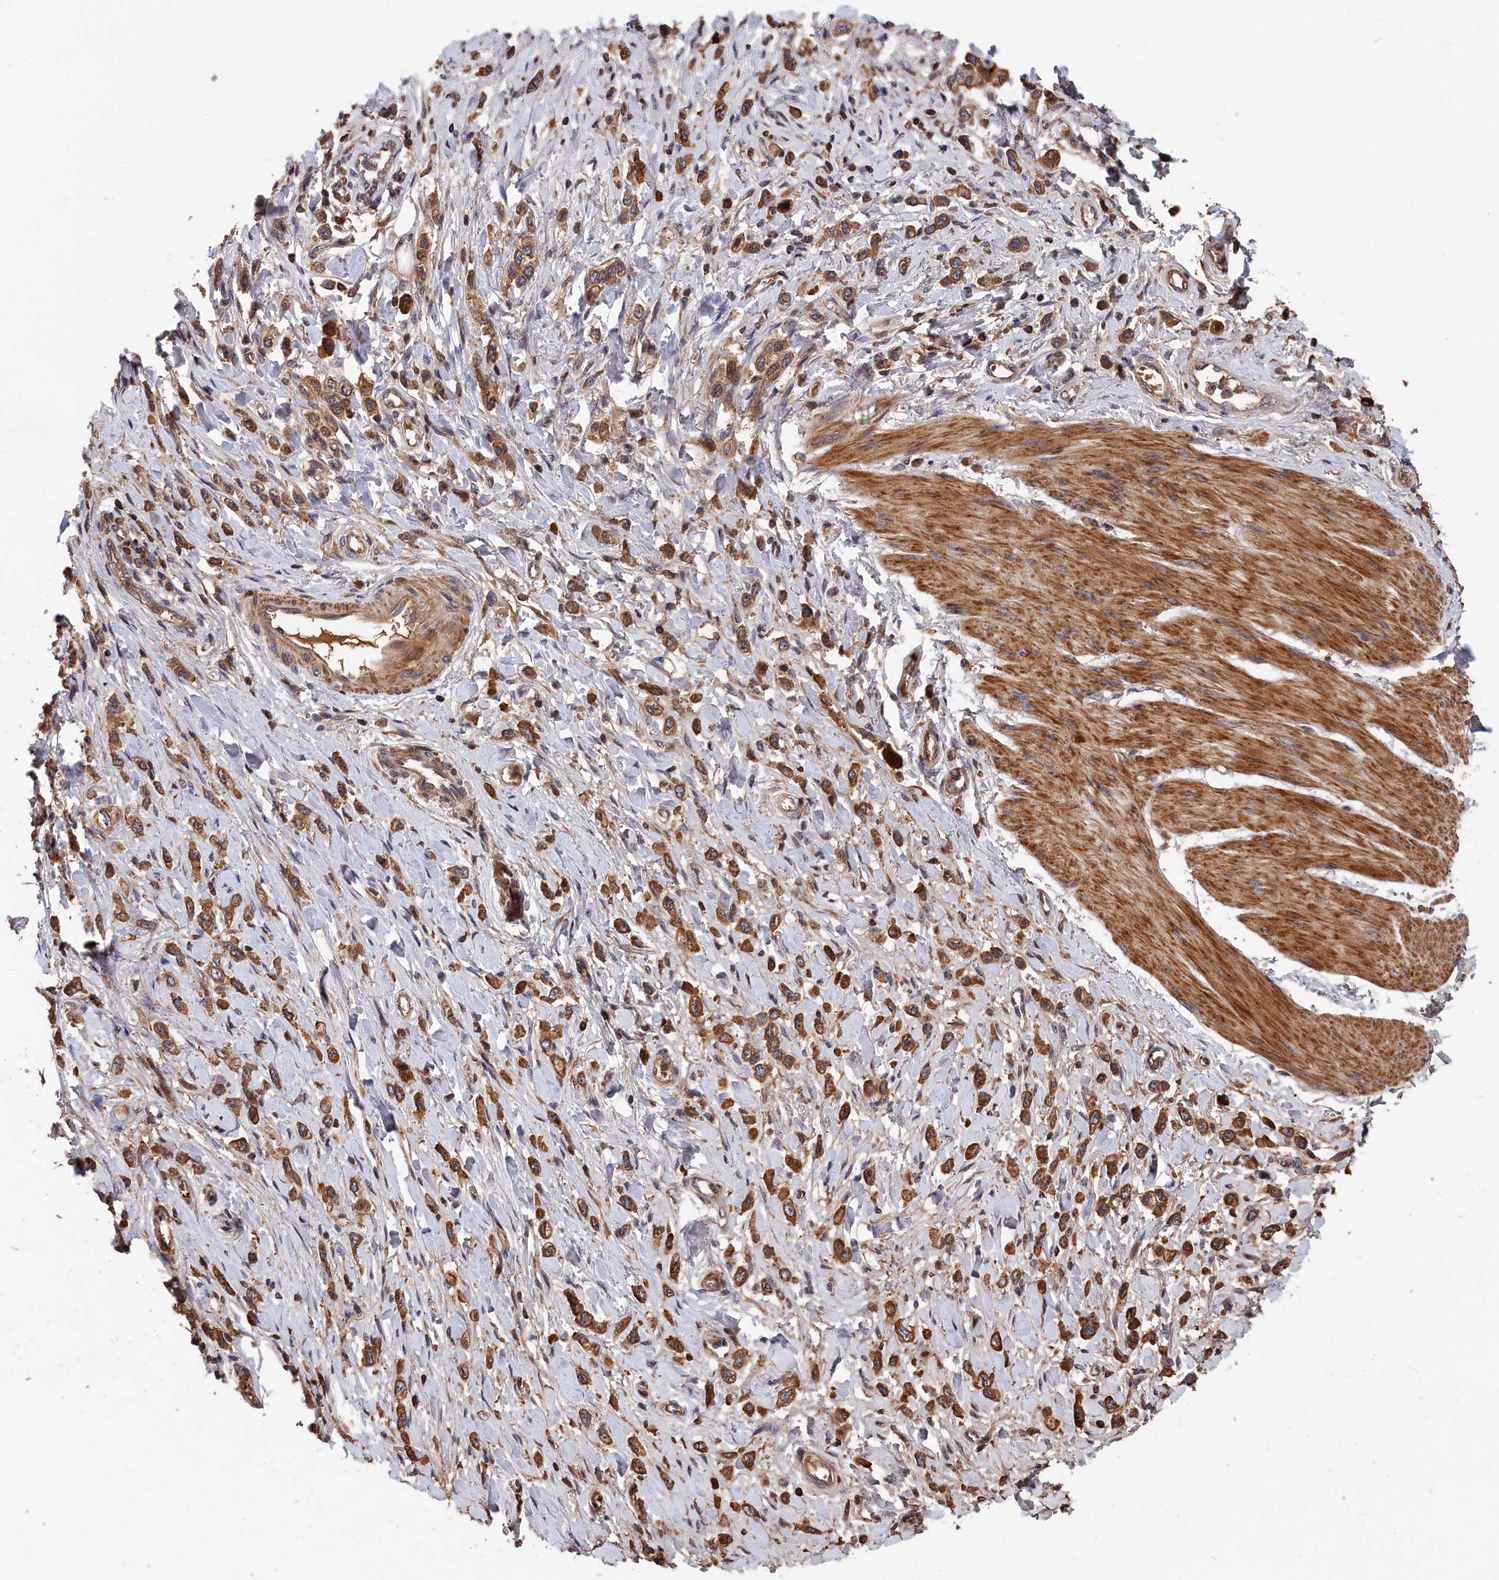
{"staining": {"intensity": "strong", "quantity": ">75%", "location": "cytoplasmic/membranous"}, "tissue": "stomach cancer", "cell_type": "Tumor cells", "image_type": "cancer", "snomed": [{"axis": "morphology", "description": "Adenocarcinoma, NOS"}, {"axis": "topography", "description": "Stomach"}], "caption": "Approximately >75% of tumor cells in human stomach adenocarcinoma demonstrate strong cytoplasmic/membranous protein expression as visualized by brown immunohistochemical staining.", "gene": "RMI2", "patient": {"sex": "female", "age": 65}}